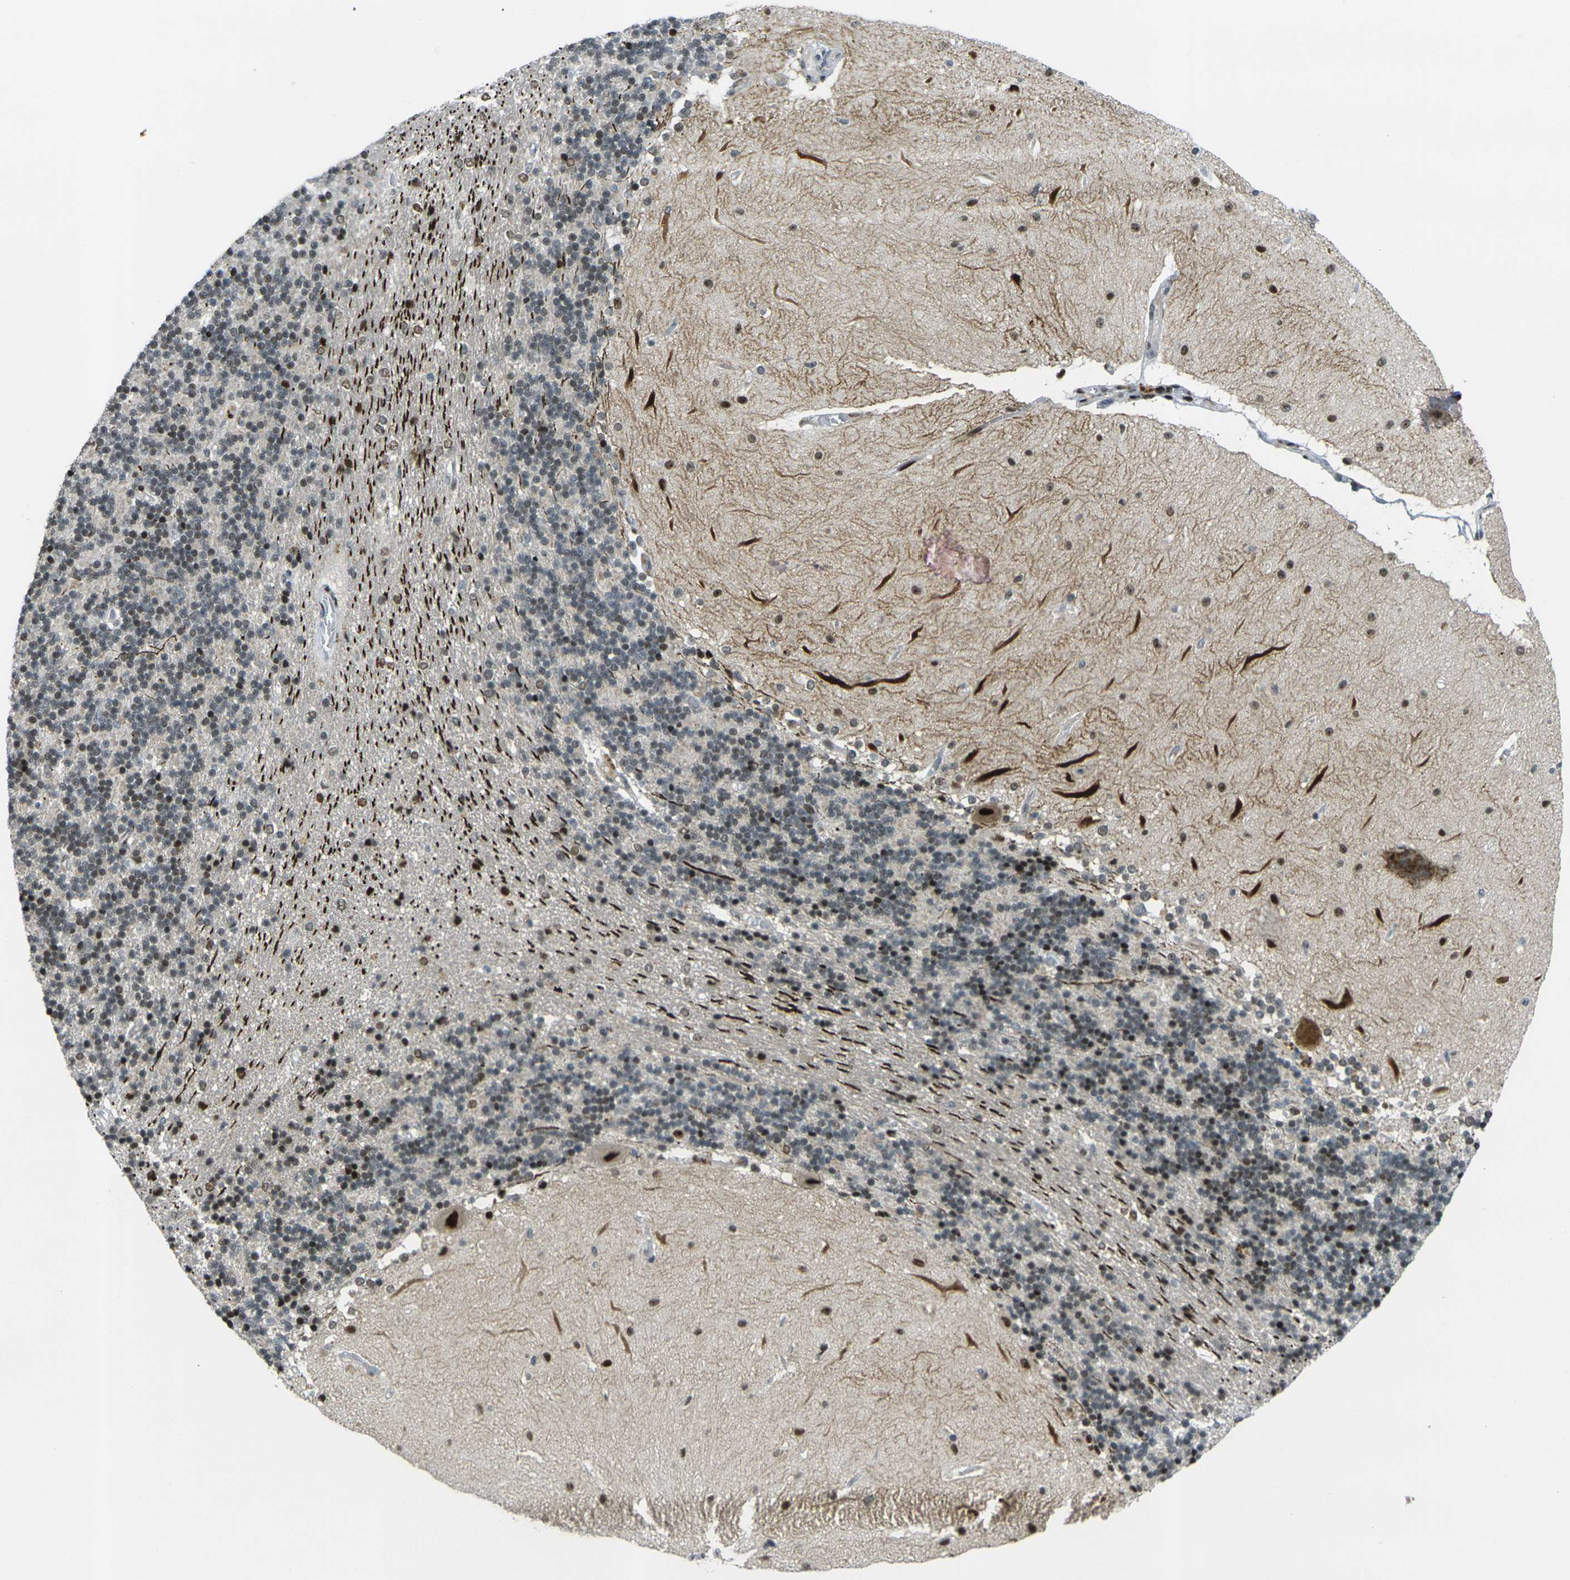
{"staining": {"intensity": "moderate", "quantity": "<25%", "location": "nuclear"}, "tissue": "cerebellum", "cell_type": "Cells in granular layer", "image_type": "normal", "snomed": [{"axis": "morphology", "description": "Normal tissue, NOS"}, {"axis": "topography", "description": "Cerebellum"}], "caption": "Immunohistochemical staining of normal cerebellum displays low levels of moderate nuclear positivity in about <25% of cells in granular layer. The staining was performed using DAB, with brown indicating positive protein expression. Nuclei are stained blue with hematoxylin.", "gene": "UBE2C", "patient": {"sex": "female", "age": 54}}